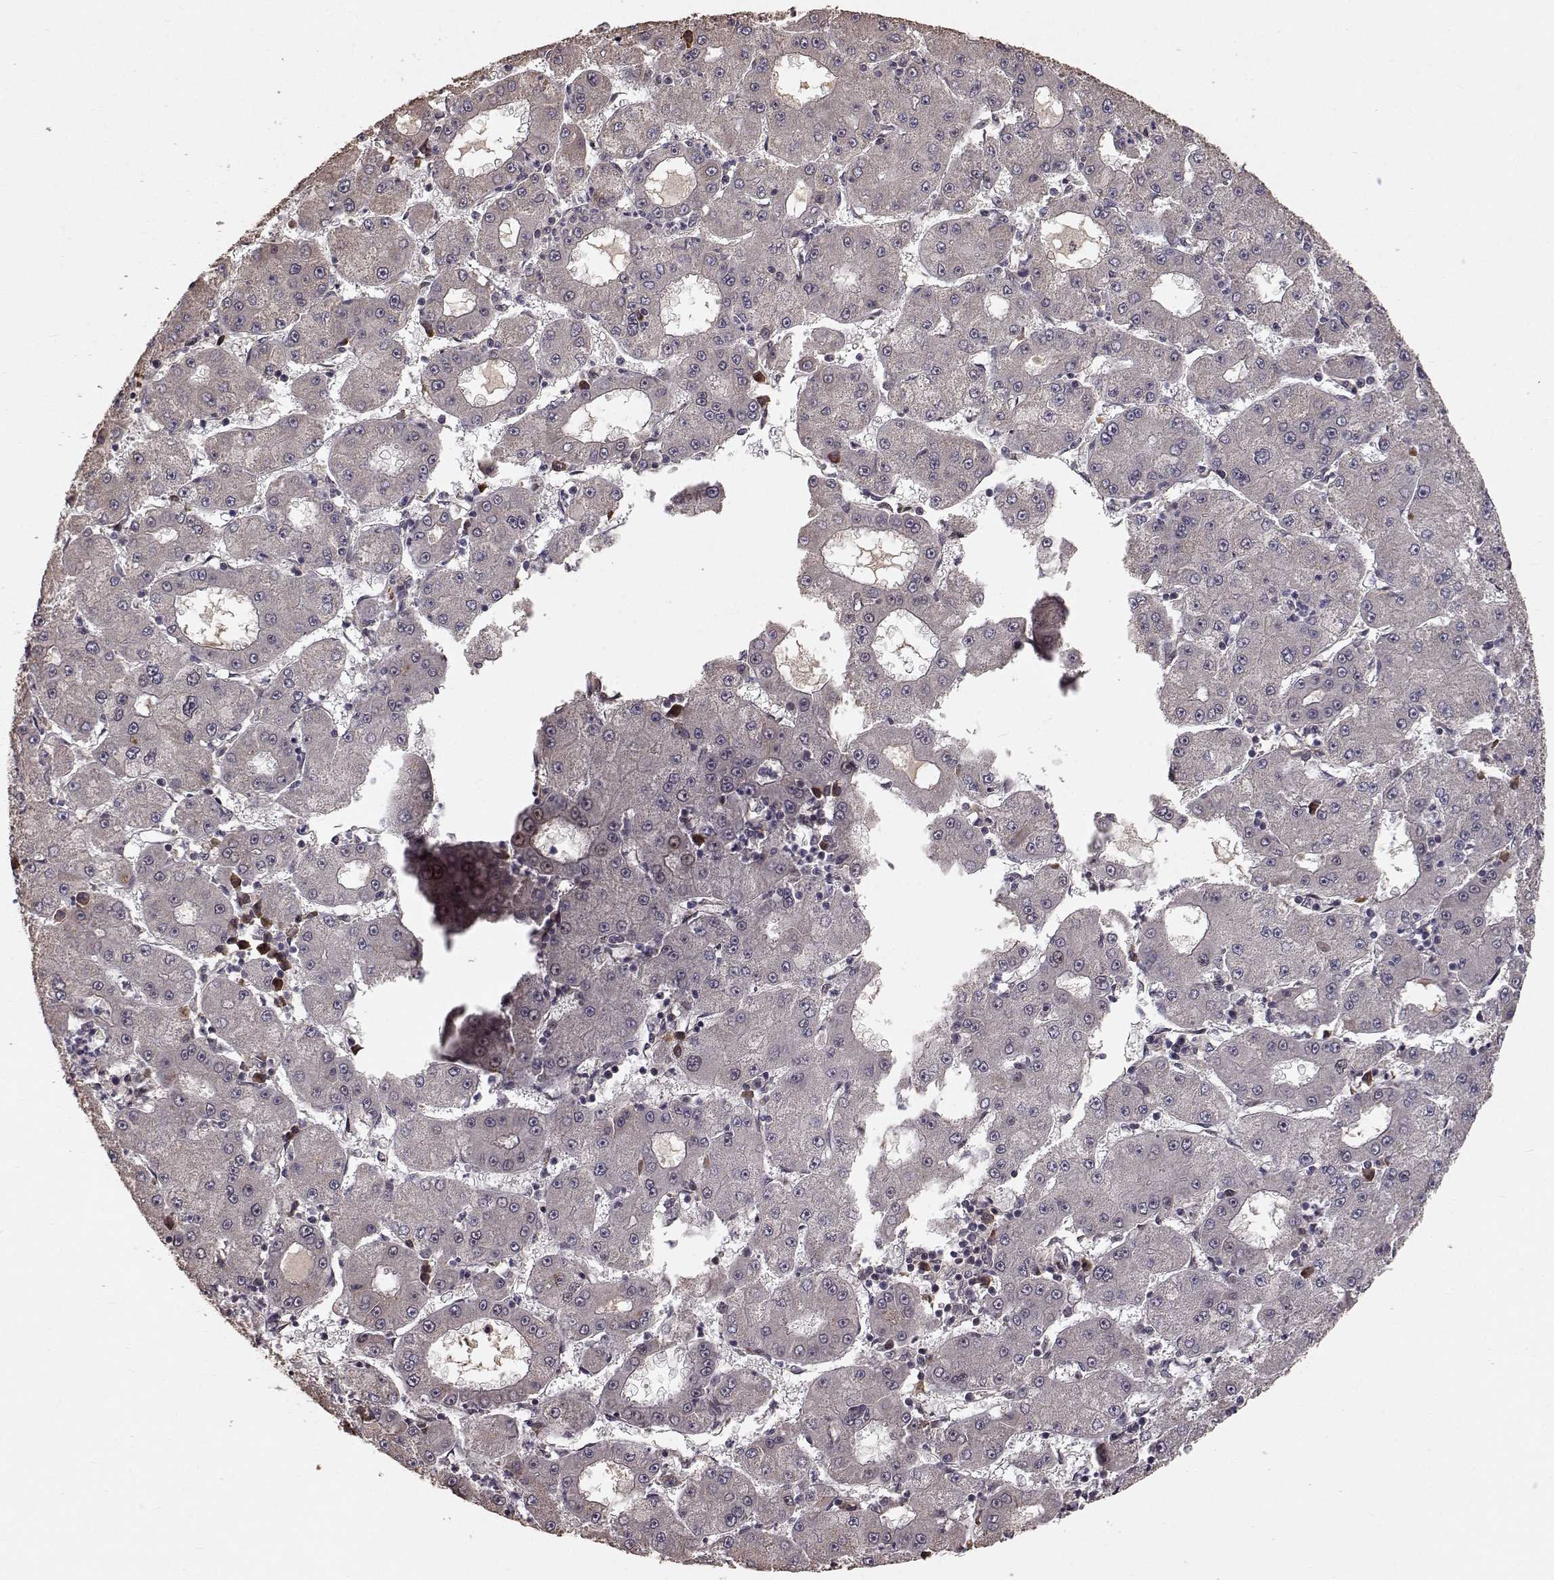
{"staining": {"intensity": "weak", "quantity": ">75%", "location": "cytoplasmic/membranous"}, "tissue": "liver cancer", "cell_type": "Tumor cells", "image_type": "cancer", "snomed": [{"axis": "morphology", "description": "Carcinoma, Hepatocellular, NOS"}, {"axis": "topography", "description": "Liver"}], "caption": "Weak cytoplasmic/membranous protein expression is seen in about >75% of tumor cells in liver cancer (hepatocellular carcinoma). Nuclei are stained in blue.", "gene": "USP15", "patient": {"sex": "male", "age": 73}}